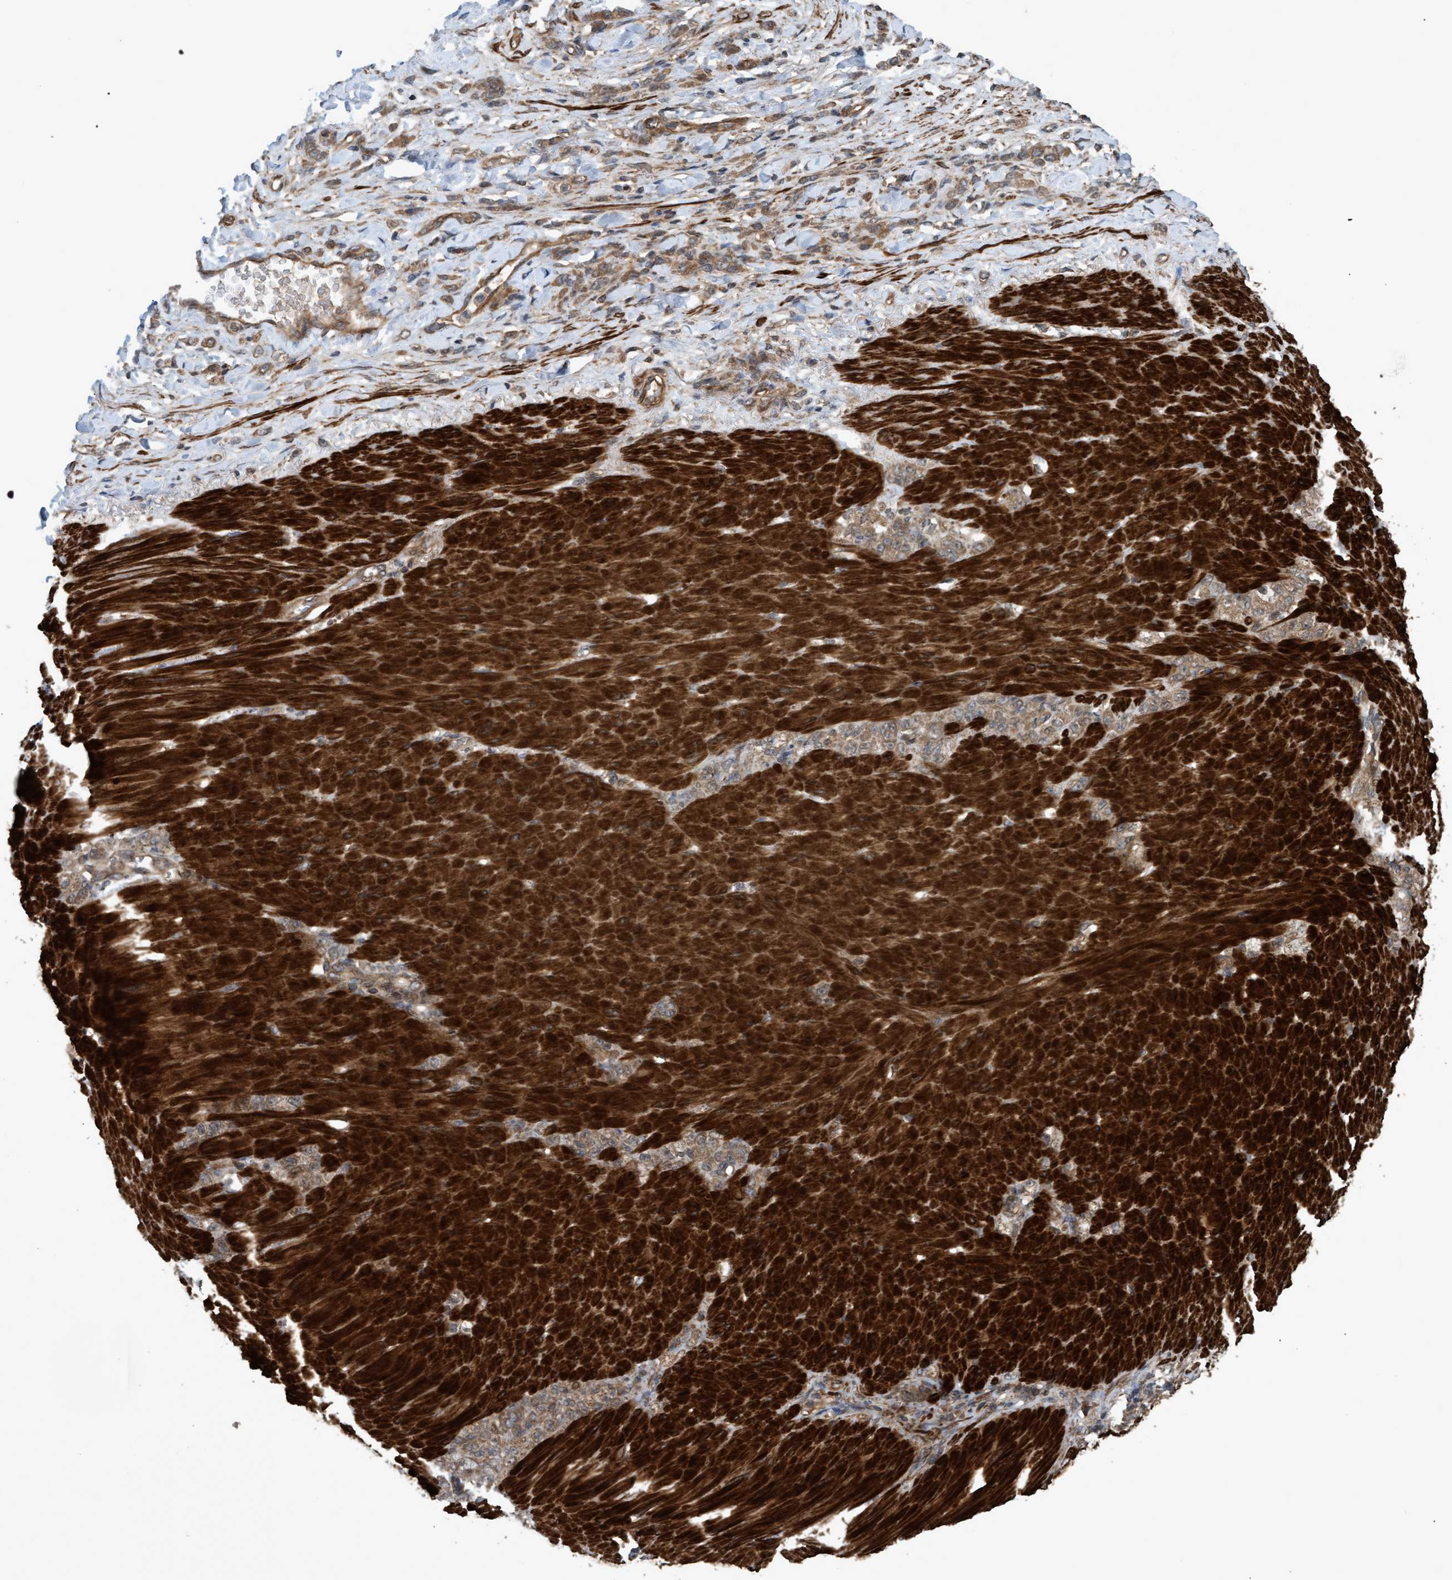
{"staining": {"intensity": "moderate", "quantity": ">75%", "location": "cytoplasmic/membranous"}, "tissue": "stomach cancer", "cell_type": "Tumor cells", "image_type": "cancer", "snomed": [{"axis": "morphology", "description": "Normal tissue, NOS"}, {"axis": "morphology", "description": "Adenocarcinoma, NOS"}, {"axis": "topography", "description": "Stomach"}], "caption": "Protein expression by IHC demonstrates moderate cytoplasmic/membranous staining in about >75% of tumor cells in adenocarcinoma (stomach).", "gene": "GGT6", "patient": {"sex": "male", "age": 82}}